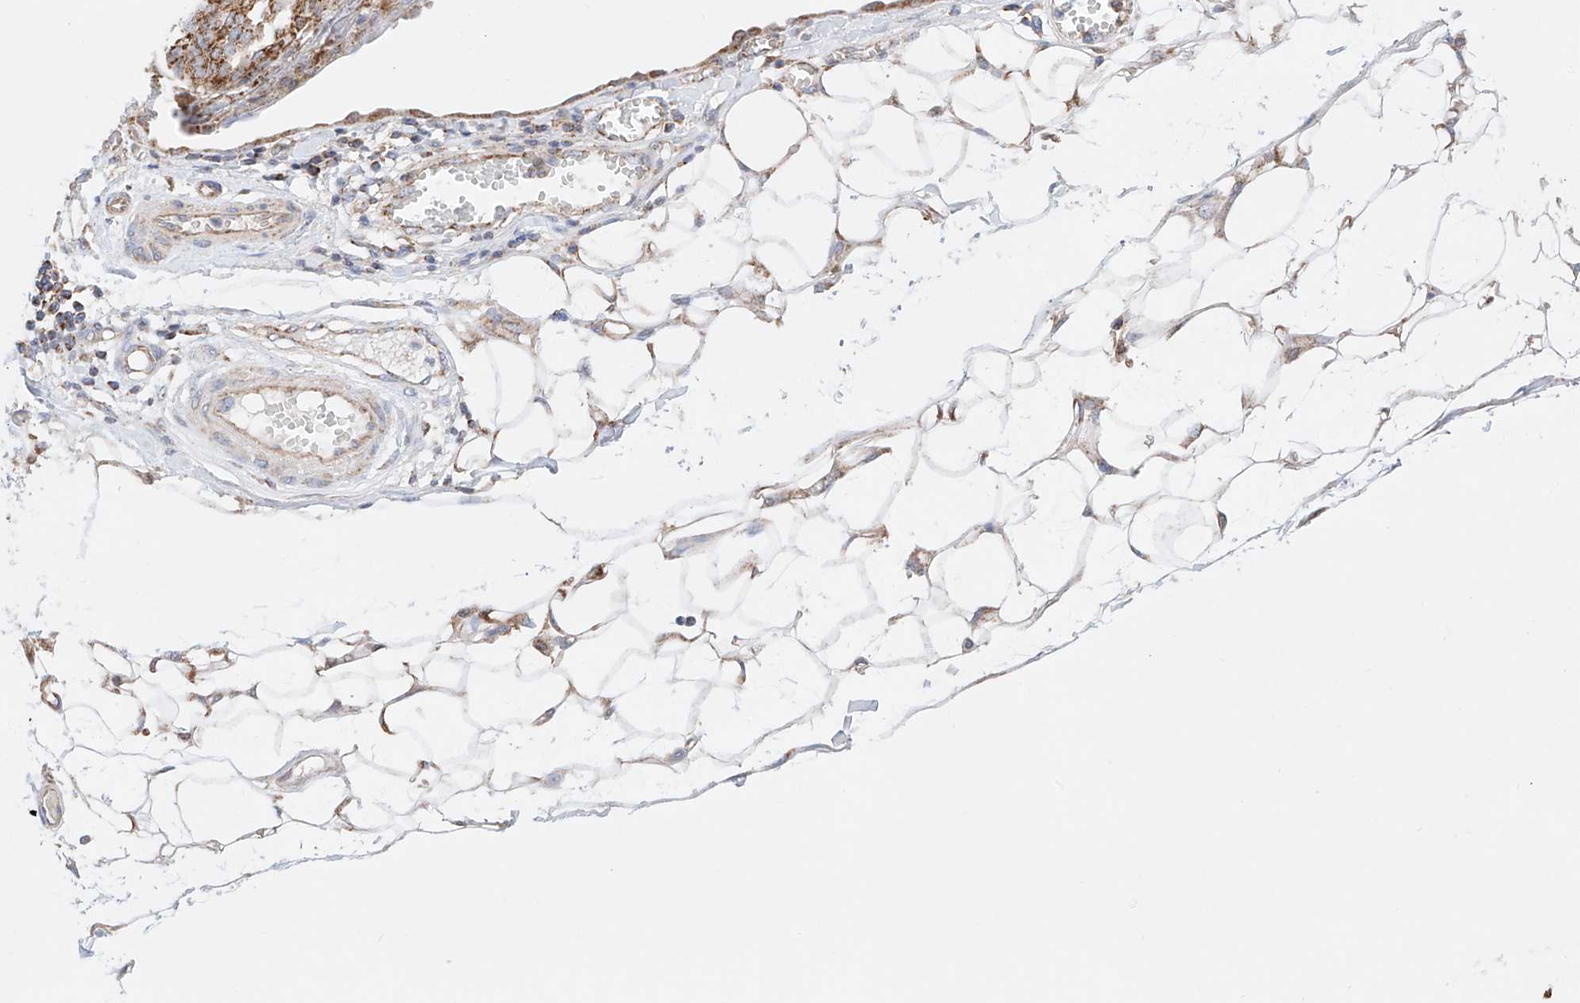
{"staining": {"intensity": "moderate", "quantity": ">75%", "location": "cytoplasmic/membranous"}, "tissue": "ovarian cancer", "cell_type": "Tumor cells", "image_type": "cancer", "snomed": [{"axis": "morphology", "description": "Cystadenocarcinoma, serous, NOS"}, {"axis": "topography", "description": "Soft tissue"}, {"axis": "topography", "description": "Ovary"}], "caption": "IHC image of neoplastic tissue: serous cystadenocarcinoma (ovarian) stained using immunohistochemistry (IHC) demonstrates medium levels of moderate protein expression localized specifically in the cytoplasmic/membranous of tumor cells, appearing as a cytoplasmic/membranous brown color.", "gene": "KTI12", "patient": {"sex": "female", "age": 57}}